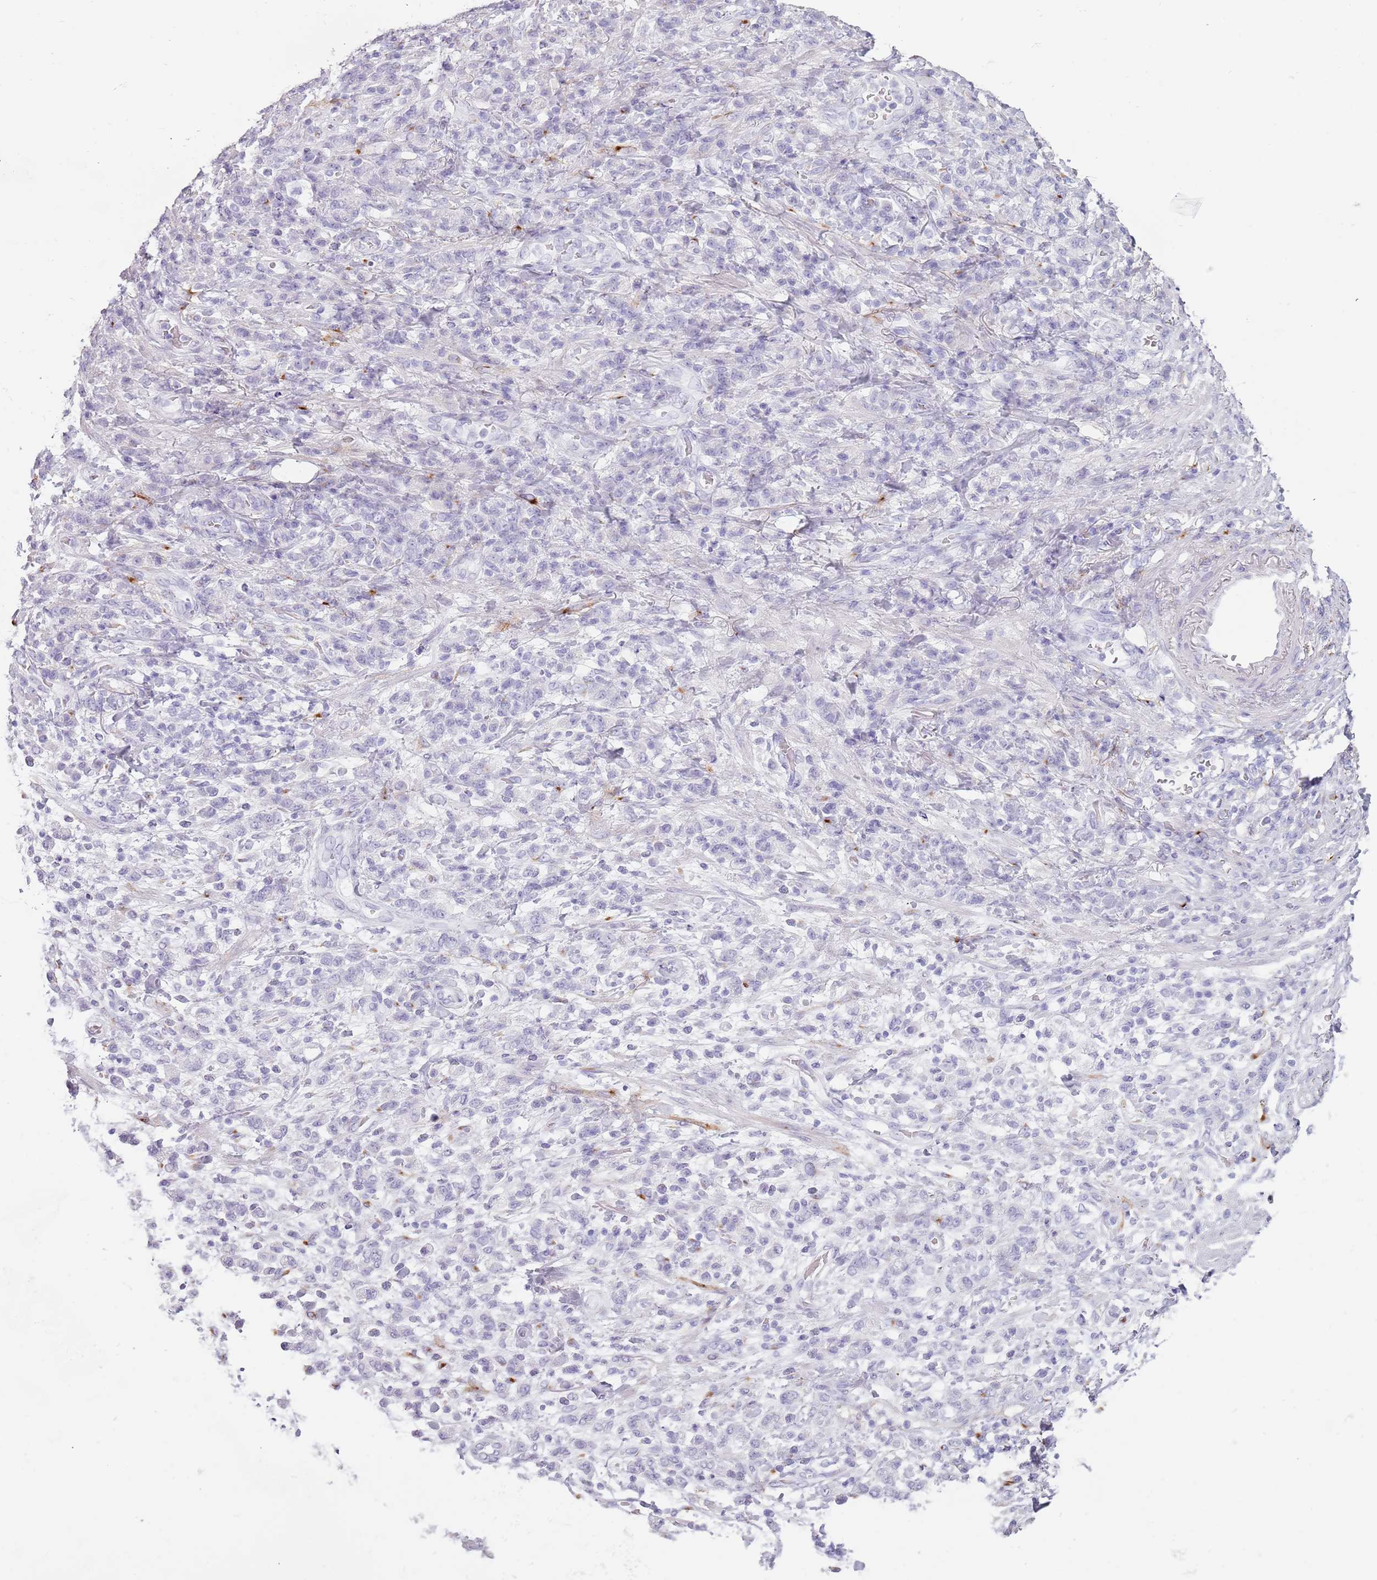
{"staining": {"intensity": "negative", "quantity": "none", "location": "none"}, "tissue": "stomach cancer", "cell_type": "Tumor cells", "image_type": "cancer", "snomed": [{"axis": "morphology", "description": "Adenocarcinoma, NOS"}, {"axis": "topography", "description": "Stomach"}], "caption": "This is an IHC micrograph of human adenocarcinoma (stomach). There is no staining in tumor cells.", "gene": "COLEC12", "patient": {"sex": "male", "age": 77}}